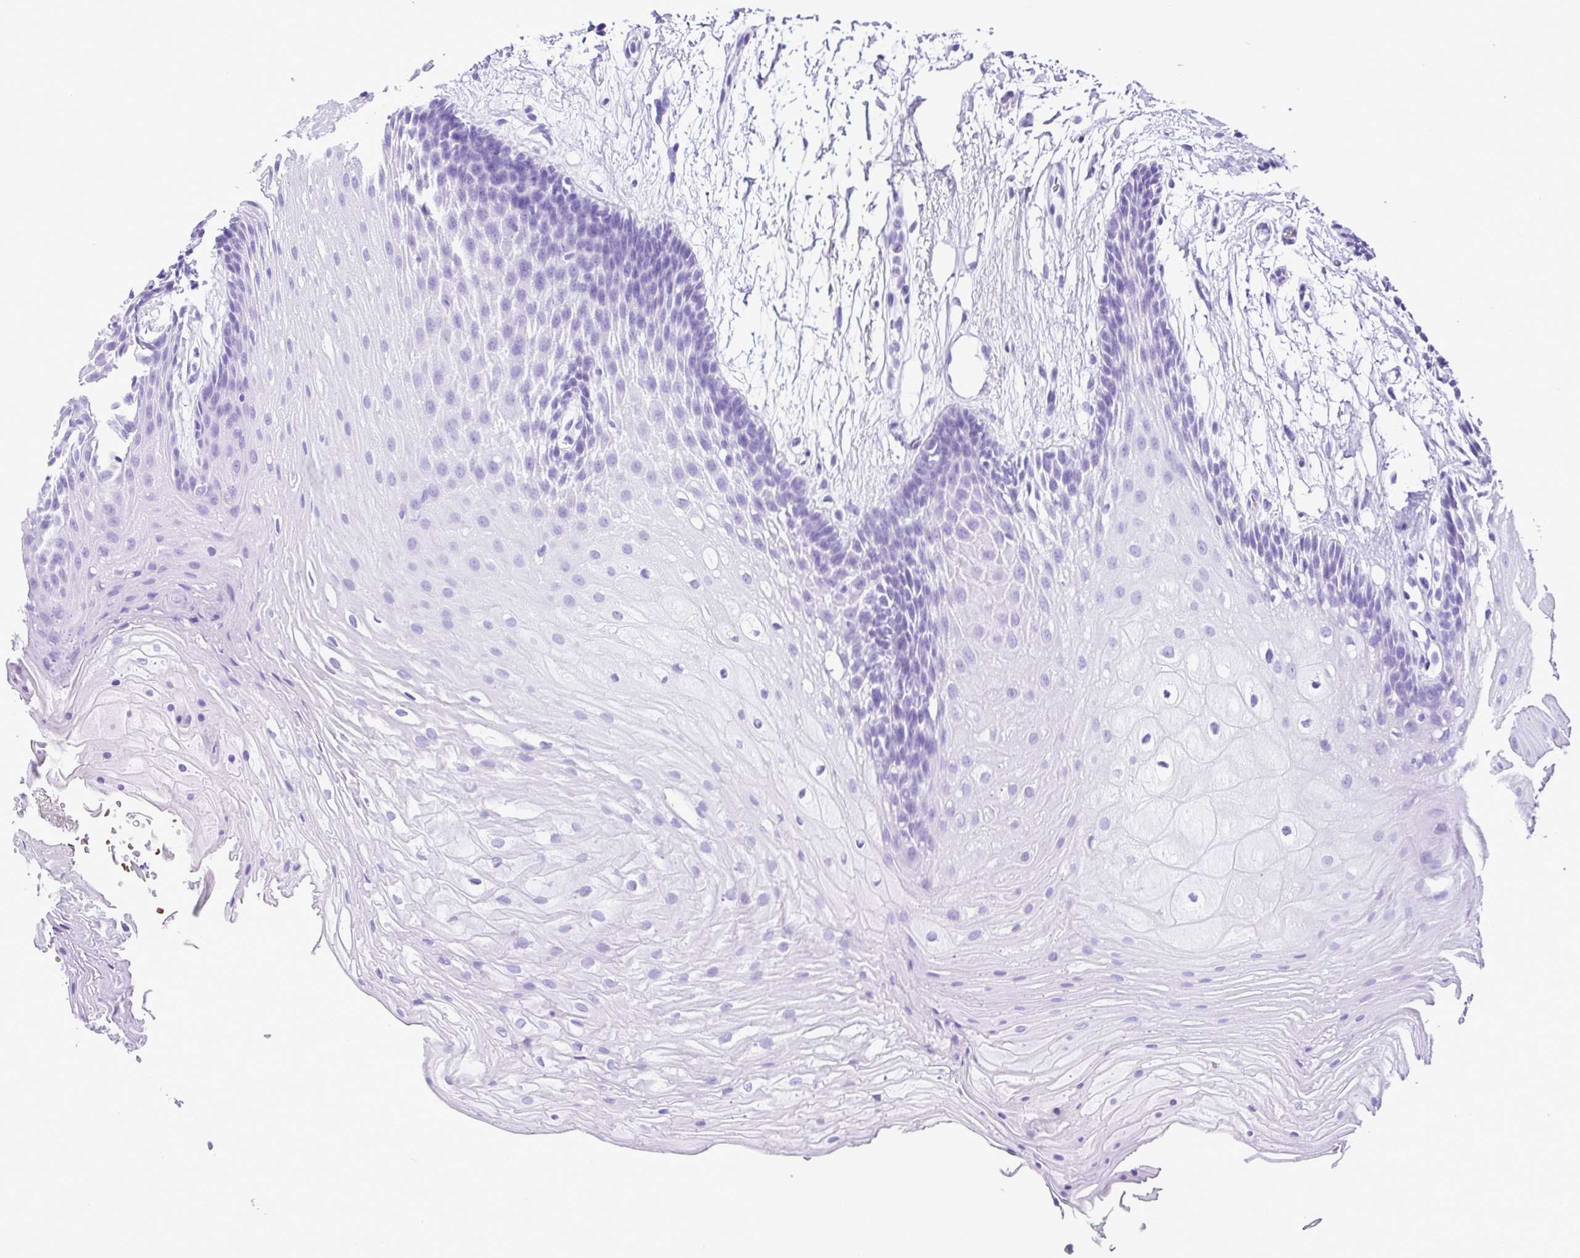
{"staining": {"intensity": "negative", "quantity": "none", "location": "none"}, "tissue": "oral mucosa", "cell_type": "Squamous epithelial cells", "image_type": "normal", "snomed": [{"axis": "morphology", "description": "Normal tissue, NOS"}, {"axis": "morphology", "description": "Squamous cell carcinoma, NOS"}, {"axis": "topography", "description": "Oral tissue"}, {"axis": "topography", "description": "Tounge, NOS"}, {"axis": "topography", "description": "Head-Neck"}], "caption": "The immunohistochemistry (IHC) photomicrograph has no significant staining in squamous epithelial cells of oral mucosa.", "gene": "SYT1", "patient": {"sex": "male", "age": 62}}